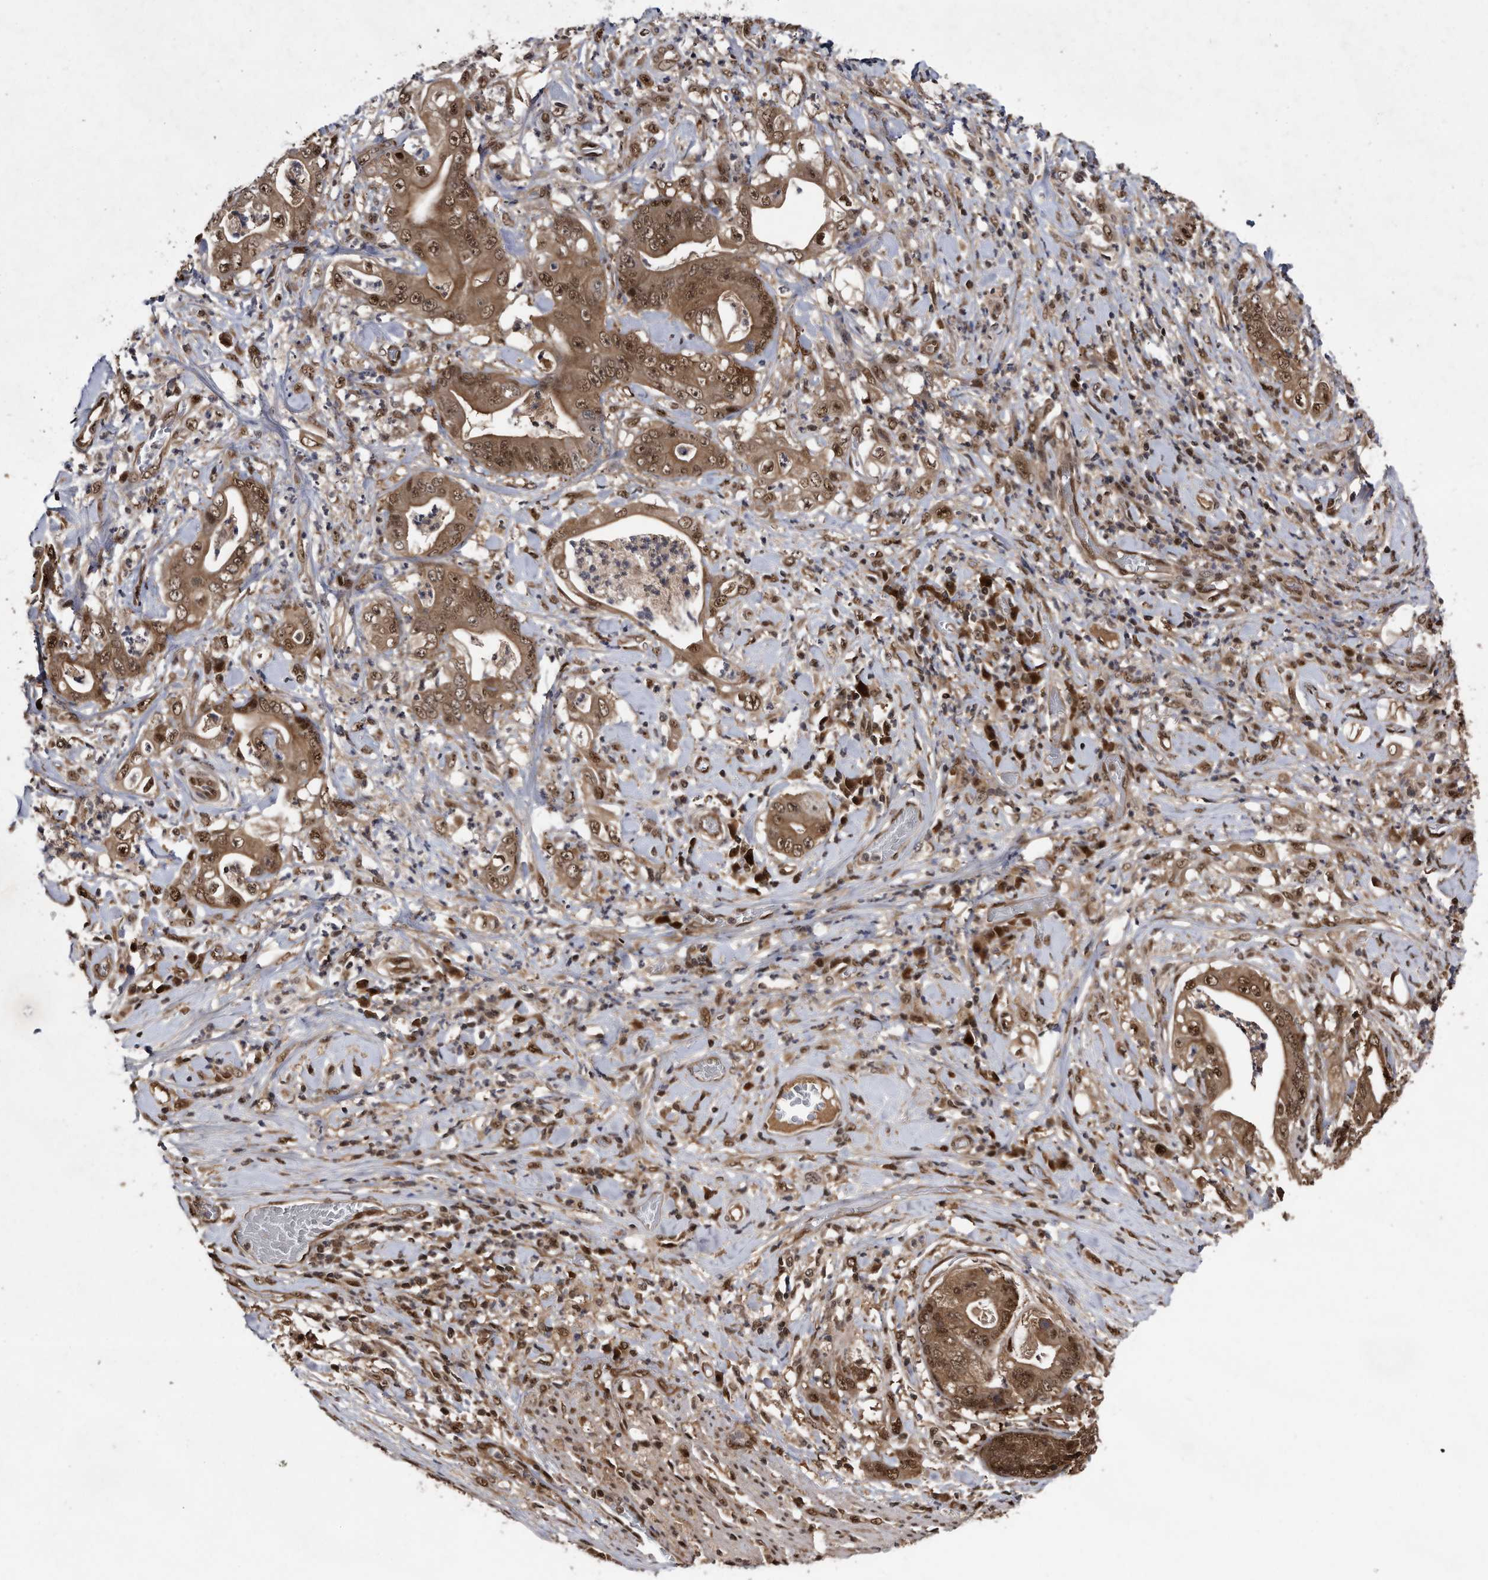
{"staining": {"intensity": "moderate", "quantity": ">75%", "location": "cytoplasmic/membranous,nuclear"}, "tissue": "stomach cancer", "cell_type": "Tumor cells", "image_type": "cancer", "snomed": [{"axis": "morphology", "description": "Adenocarcinoma, NOS"}, {"axis": "topography", "description": "Stomach"}], "caption": "Stomach cancer stained with a brown dye reveals moderate cytoplasmic/membranous and nuclear positive staining in approximately >75% of tumor cells.", "gene": "RAD23B", "patient": {"sex": "female", "age": 73}}